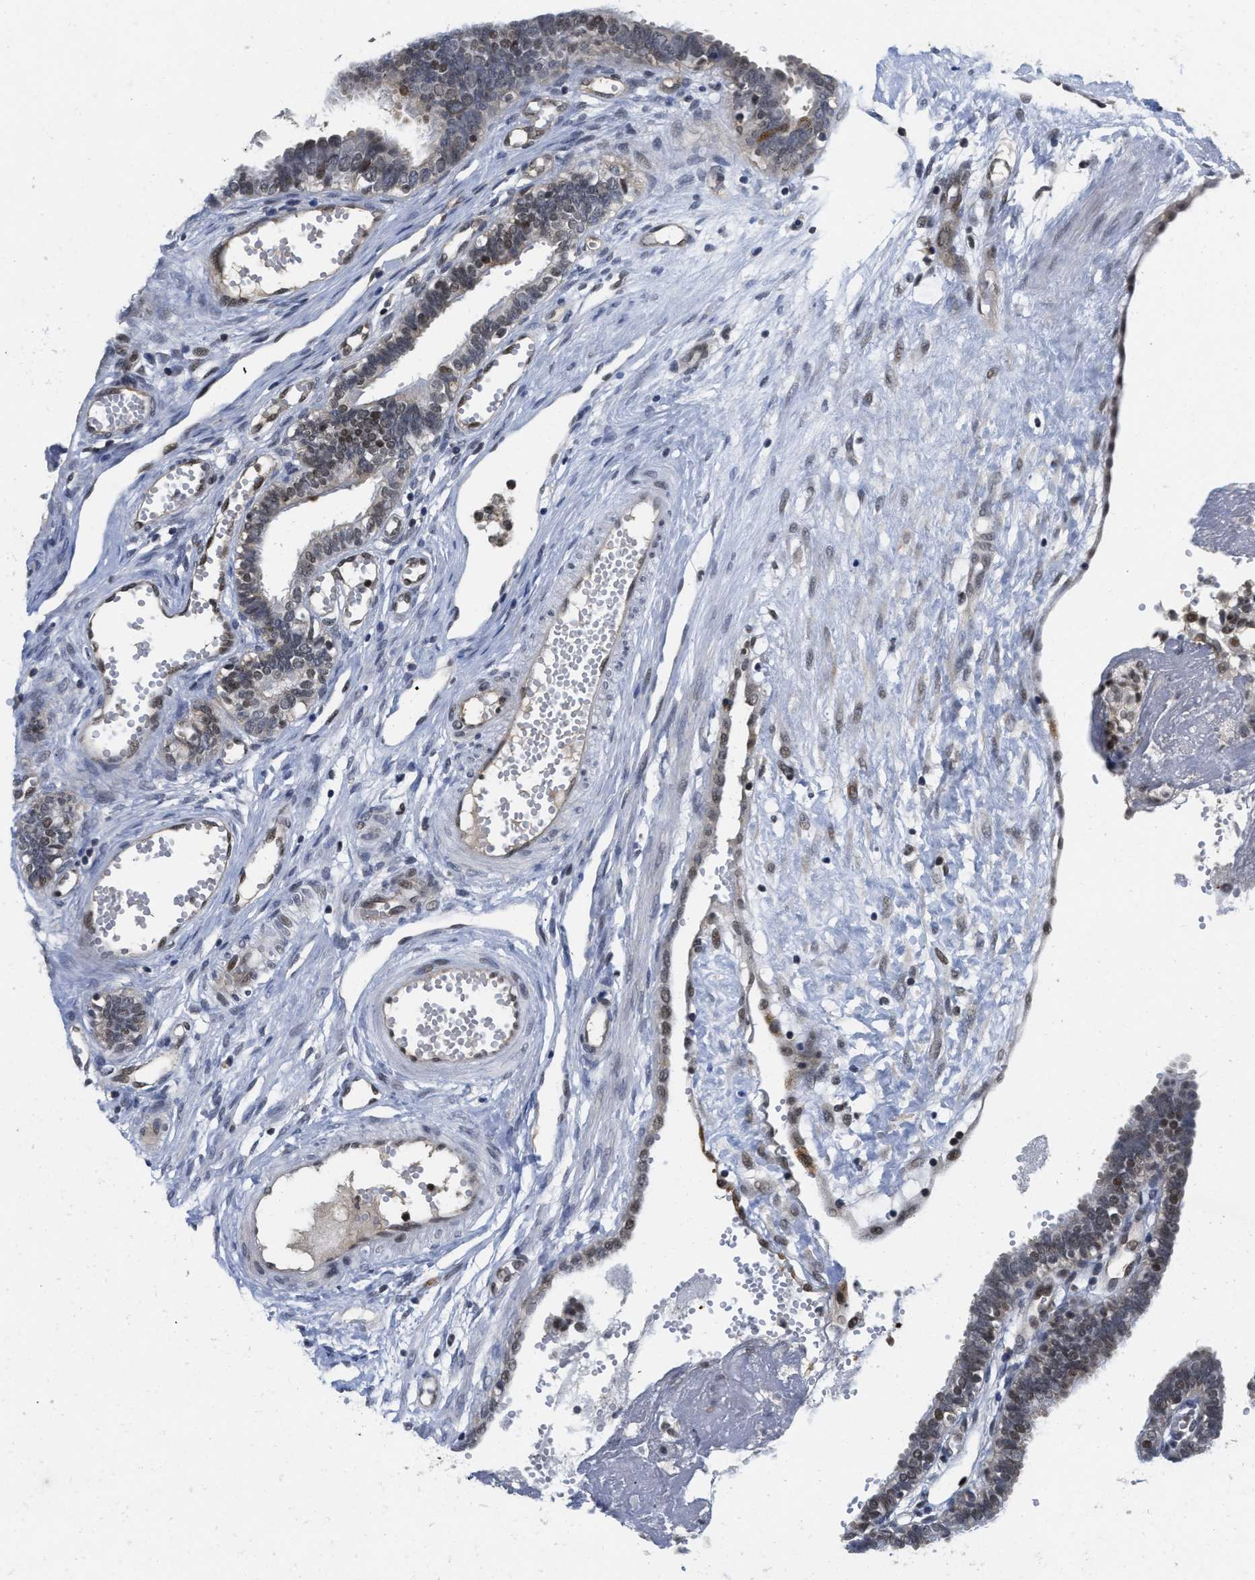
{"staining": {"intensity": "weak", "quantity": "<25%", "location": "cytoplasmic/membranous,nuclear"}, "tissue": "fallopian tube", "cell_type": "Glandular cells", "image_type": "normal", "snomed": [{"axis": "morphology", "description": "Normal tissue, NOS"}, {"axis": "topography", "description": "Fallopian tube"}, {"axis": "topography", "description": "Placenta"}], "caption": "The histopathology image reveals no significant expression in glandular cells of fallopian tube.", "gene": "HIF1A", "patient": {"sex": "female", "age": 34}}